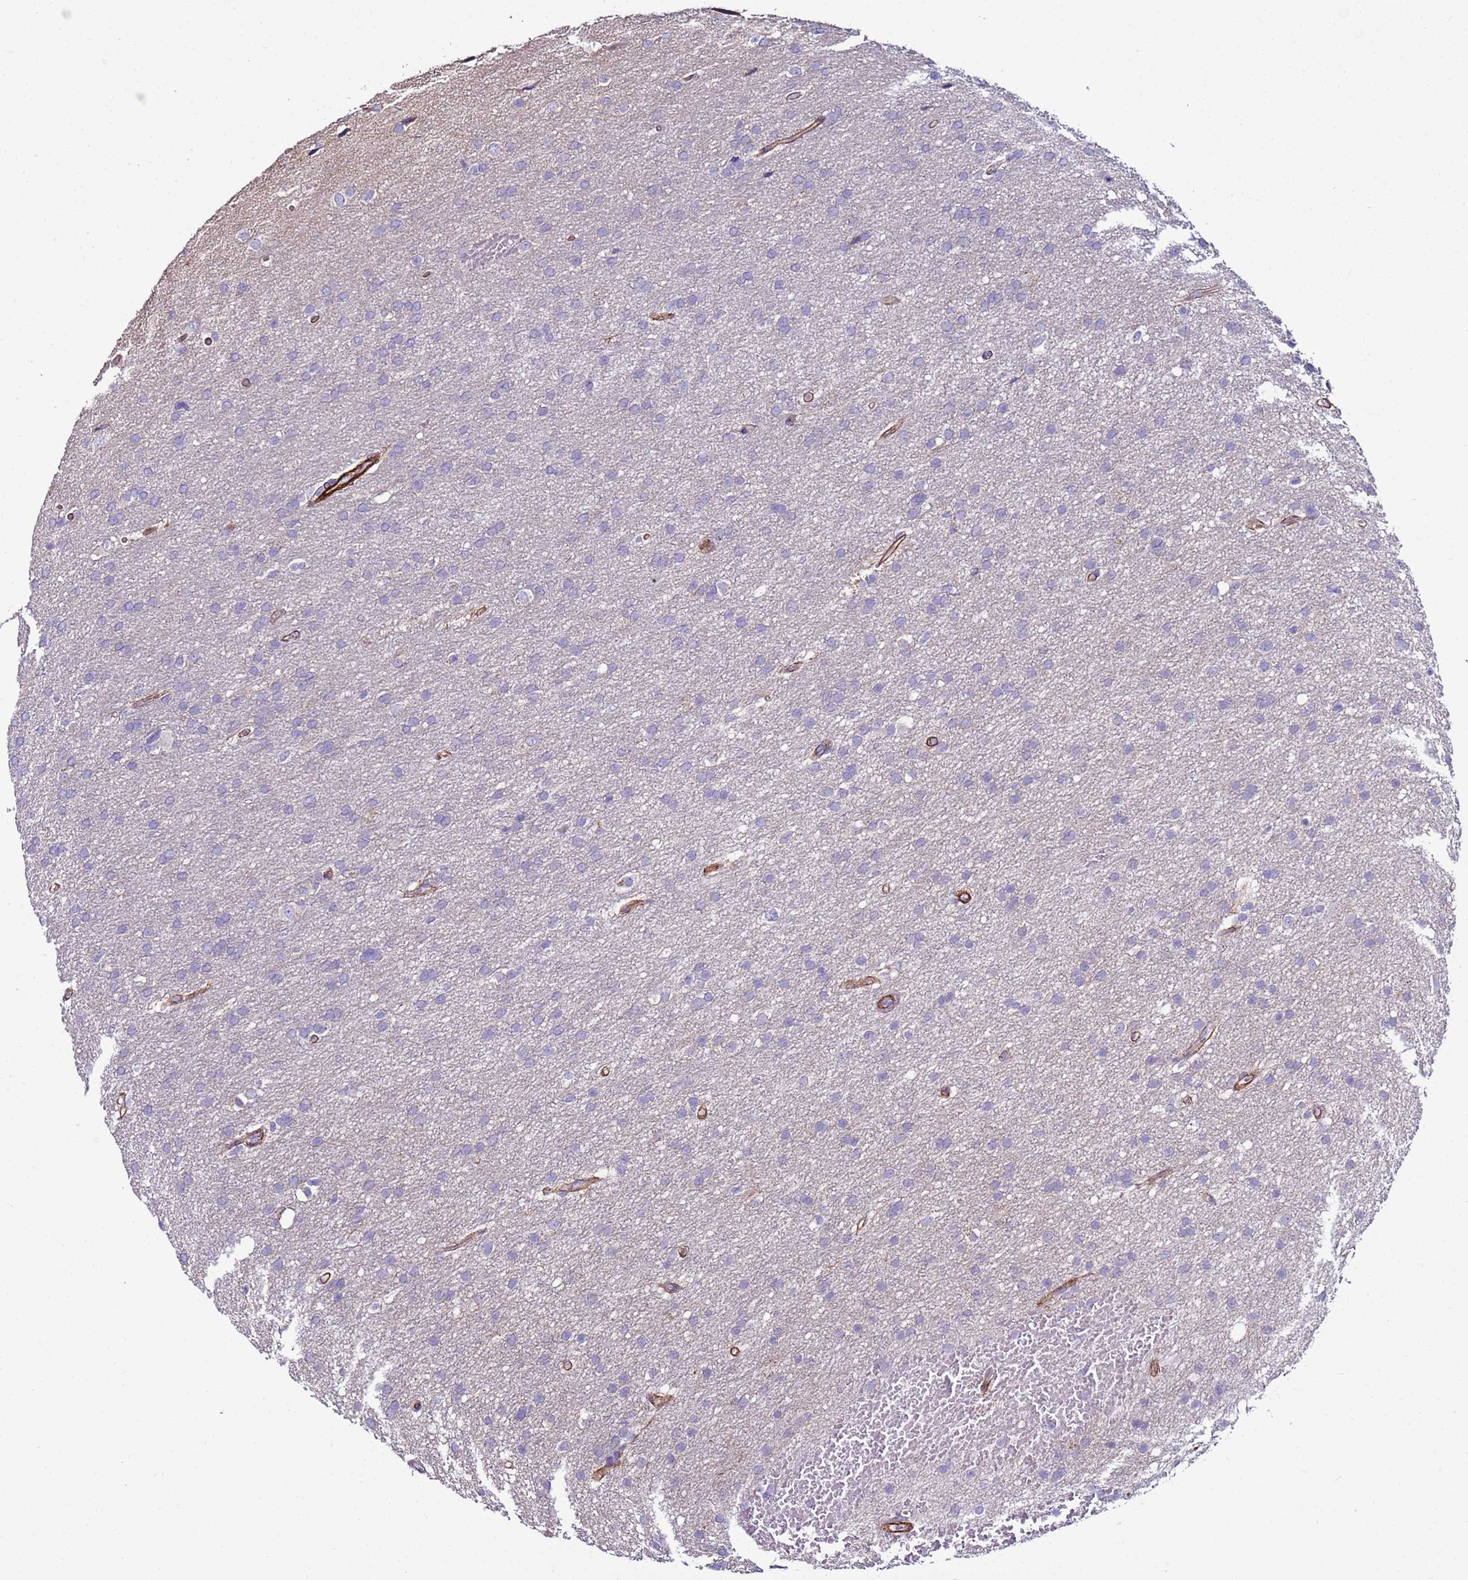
{"staining": {"intensity": "negative", "quantity": "none", "location": "none"}, "tissue": "glioma", "cell_type": "Tumor cells", "image_type": "cancer", "snomed": [{"axis": "morphology", "description": "Glioma, malignant, High grade"}, {"axis": "topography", "description": "Cerebral cortex"}], "caption": "Immunohistochemistry micrograph of glioma stained for a protein (brown), which exhibits no expression in tumor cells. (Brightfield microscopy of DAB (3,3'-diaminobenzidine) immunohistochemistry at high magnification).", "gene": "RABL2B", "patient": {"sex": "female", "age": 36}}